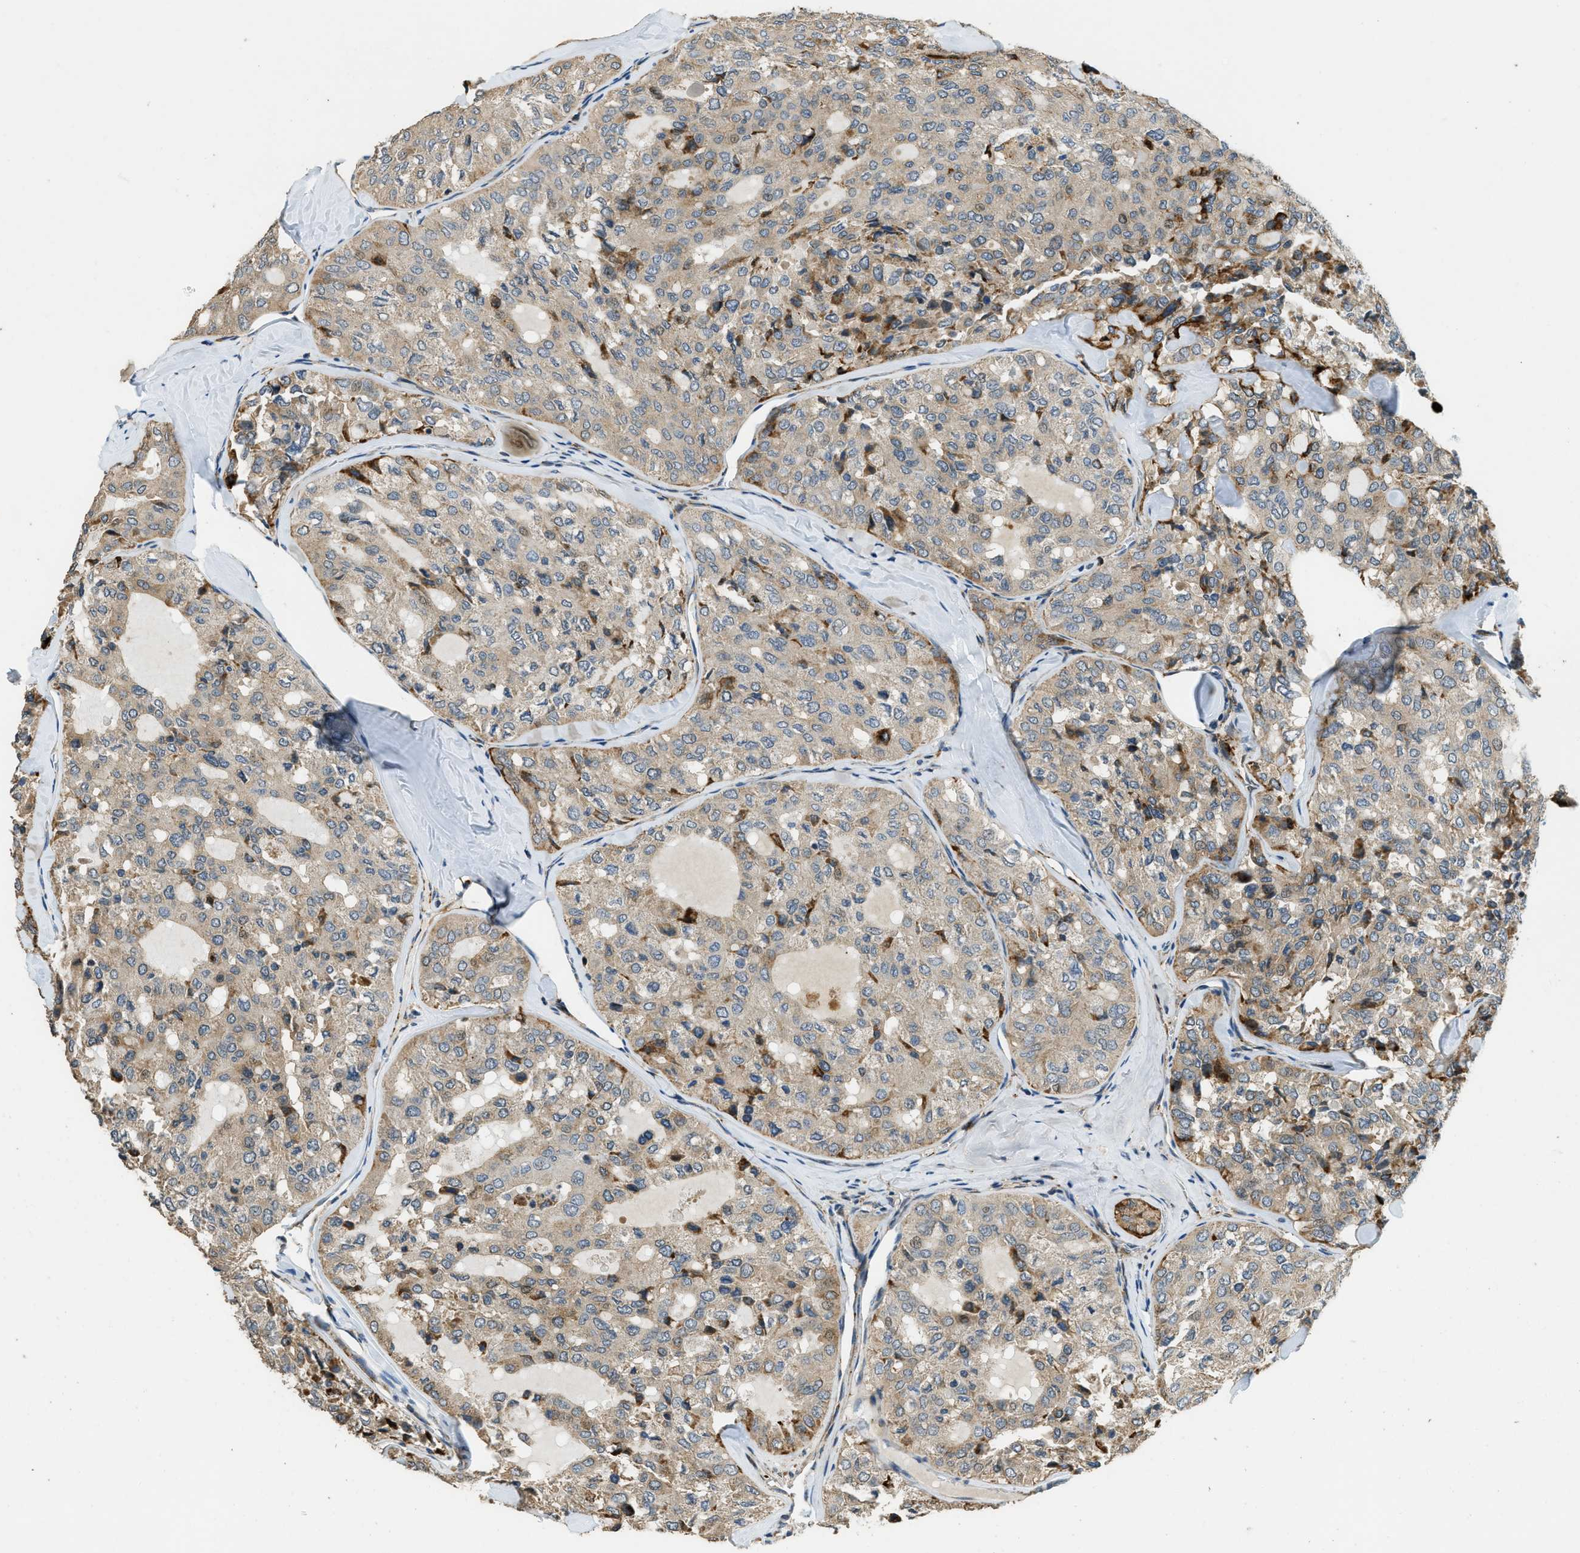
{"staining": {"intensity": "moderate", "quantity": "<25%", "location": "cytoplasmic/membranous"}, "tissue": "thyroid cancer", "cell_type": "Tumor cells", "image_type": "cancer", "snomed": [{"axis": "morphology", "description": "Follicular adenoma carcinoma, NOS"}, {"axis": "topography", "description": "Thyroid gland"}], "caption": "Immunohistochemistry (IHC) image of follicular adenoma carcinoma (thyroid) stained for a protein (brown), which demonstrates low levels of moderate cytoplasmic/membranous positivity in approximately <25% of tumor cells.", "gene": "HERC2", "patient": {"sex": "male", "age": 75}}